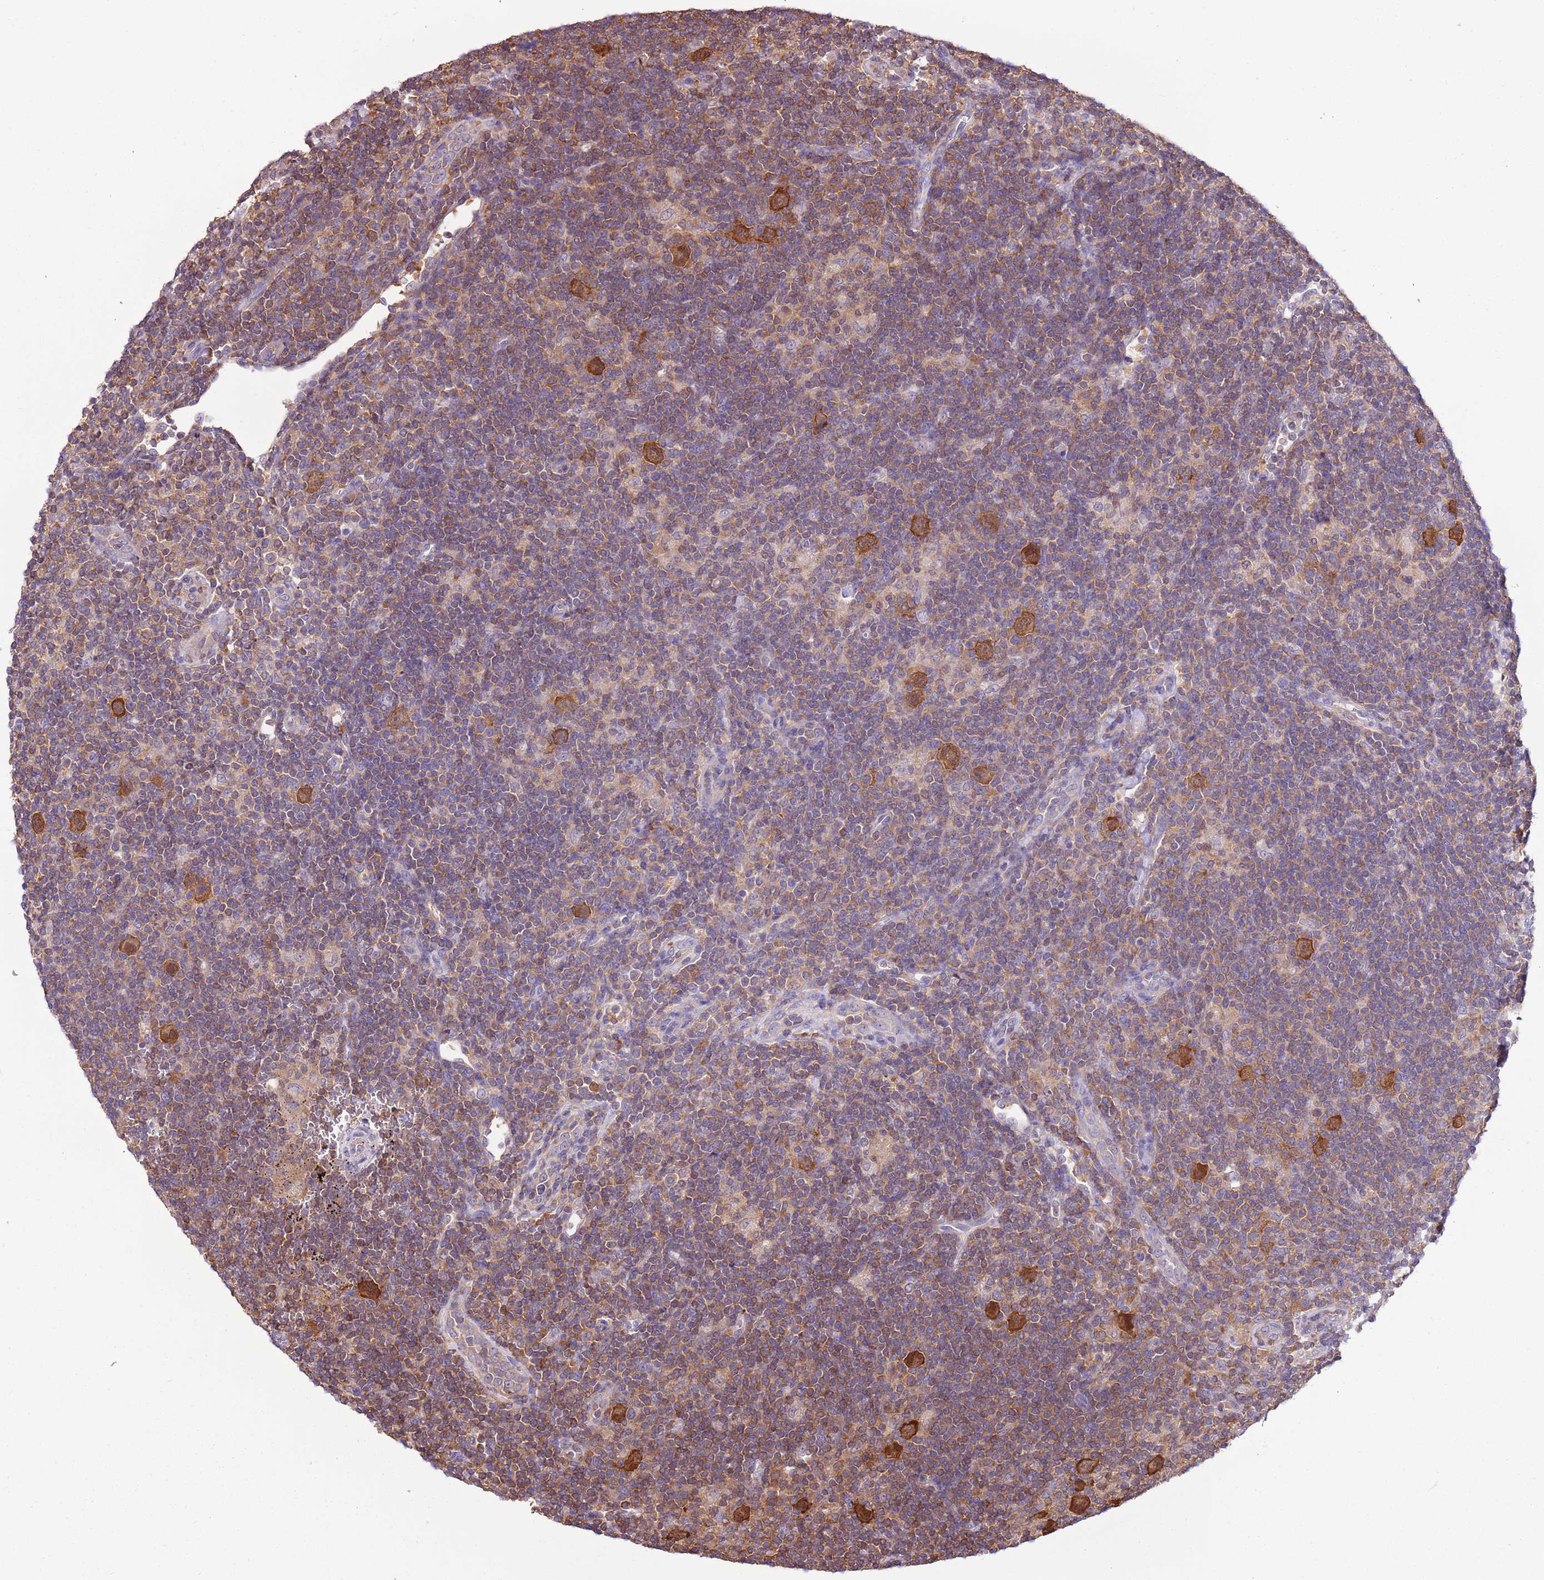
{"staining": {"intensity": "strong", "quantity": "25%-75%", "location": "cytoplasmic/membranous"}, "tissue": "lymphoma", "cell_type": "Tumor cells", "image_type": "cancer", "snomed": [{"axis": "morphology", "description": "Hodgkin's disease, NOS"}, {"axis": "topography", "description": "Lymph node"}], "caption": "Brown immunohistochemical staining in human lymphoma displays strong cytoplasmic/membranous positivity in about 25%-75% of tumor cells.", "gene": "STIP1", "patient": {"sex": "female", "age": 57}}